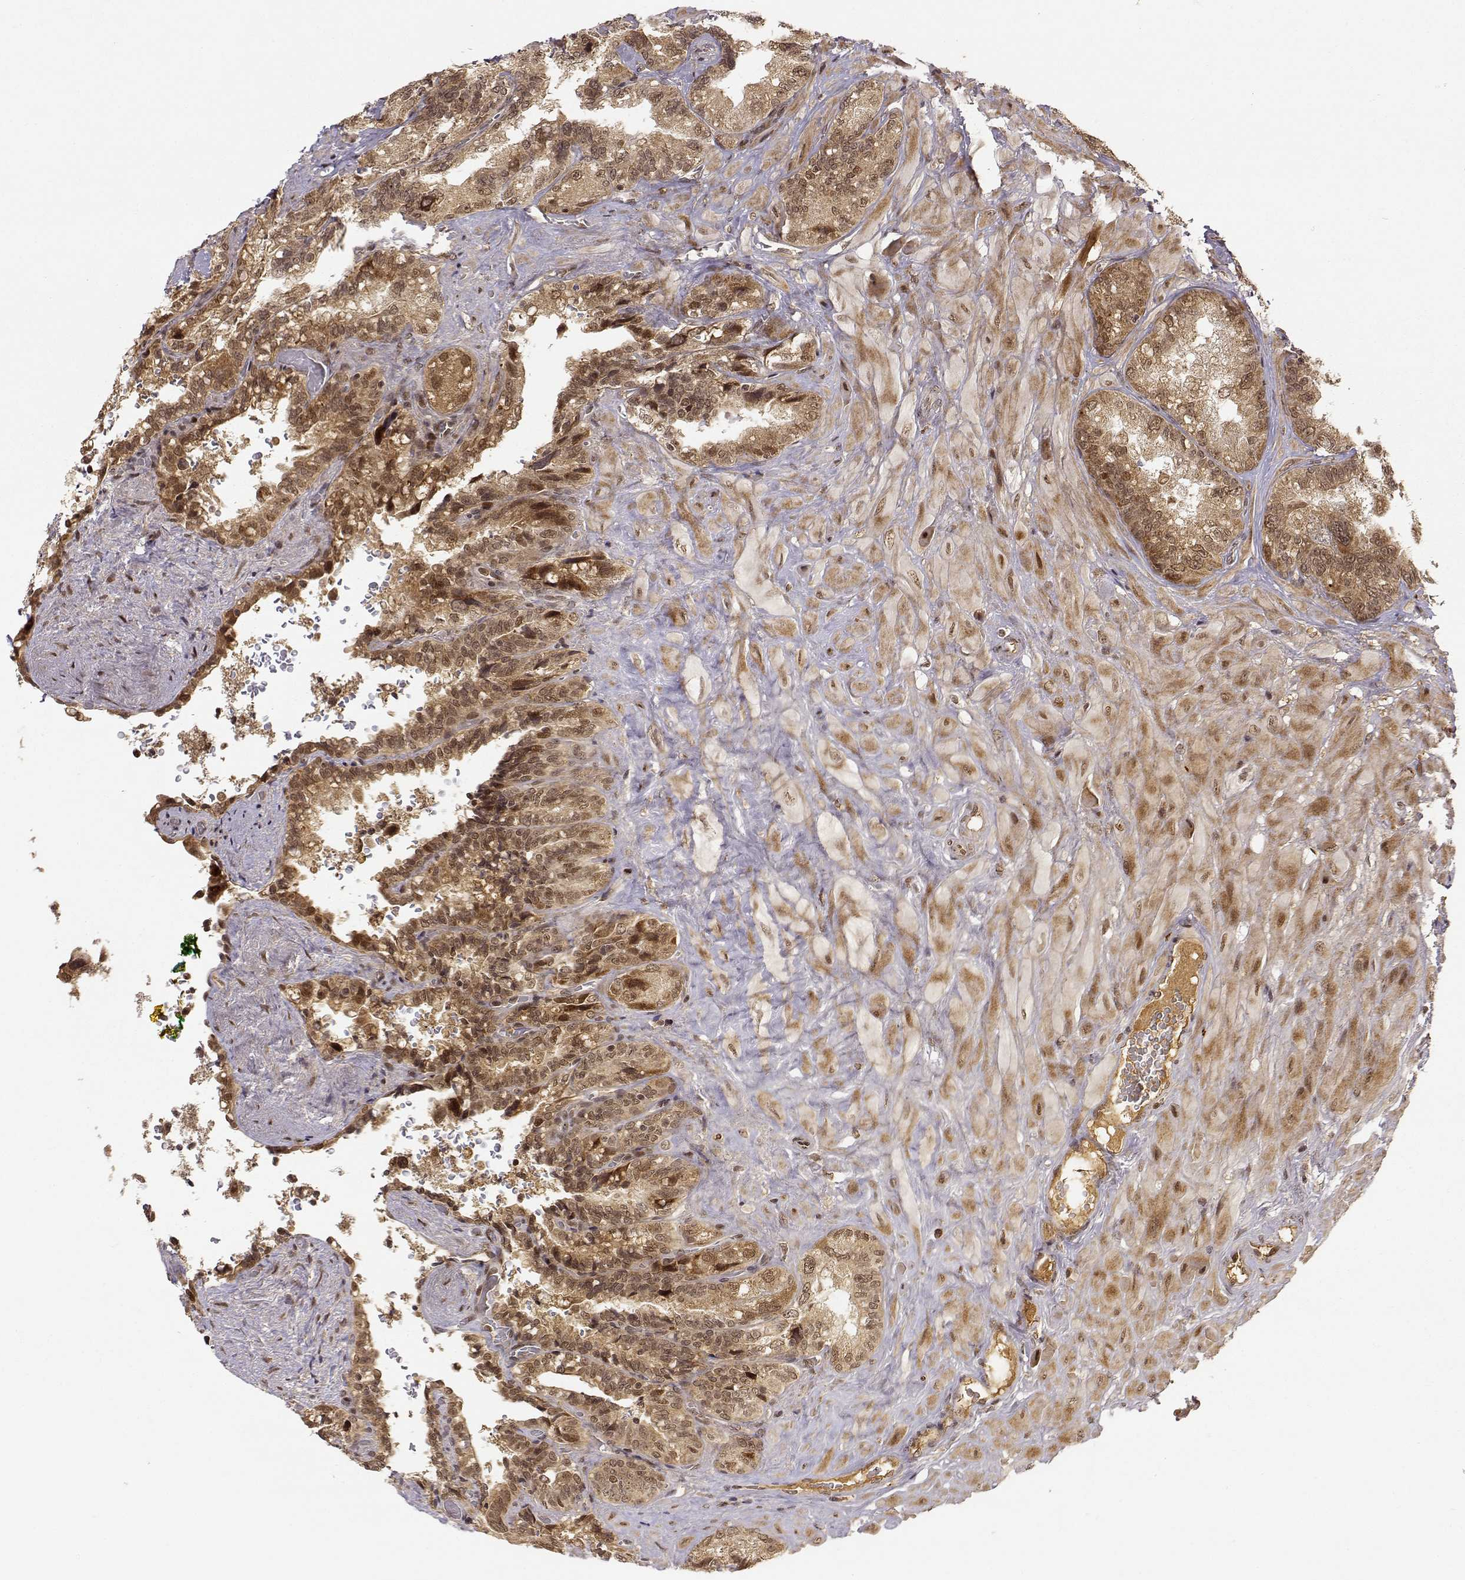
{"staining": {"intensity": "moderate", "quantity": ">75%", "location": "cytoplasmic/membranous,nuclear"}, "tissue": "seminal vesicle", "cell_type": "Glandular cells", "image_type": "normal", "snomed": [{"axis": "morphology", "description": "Normal tissue, NOS"}, {"axis": "topography", "description": "Seminal veicle"}], "caption": "Immunohistochemical staining of unremarkable human seminal vesicle reveals >75% levels of moderate cytoplasmic/membranous,nuclear protein staining in approximately >75% of glandular cells.", "gene": "MAEA", "patient": {"sex": "male", "age": 69}}